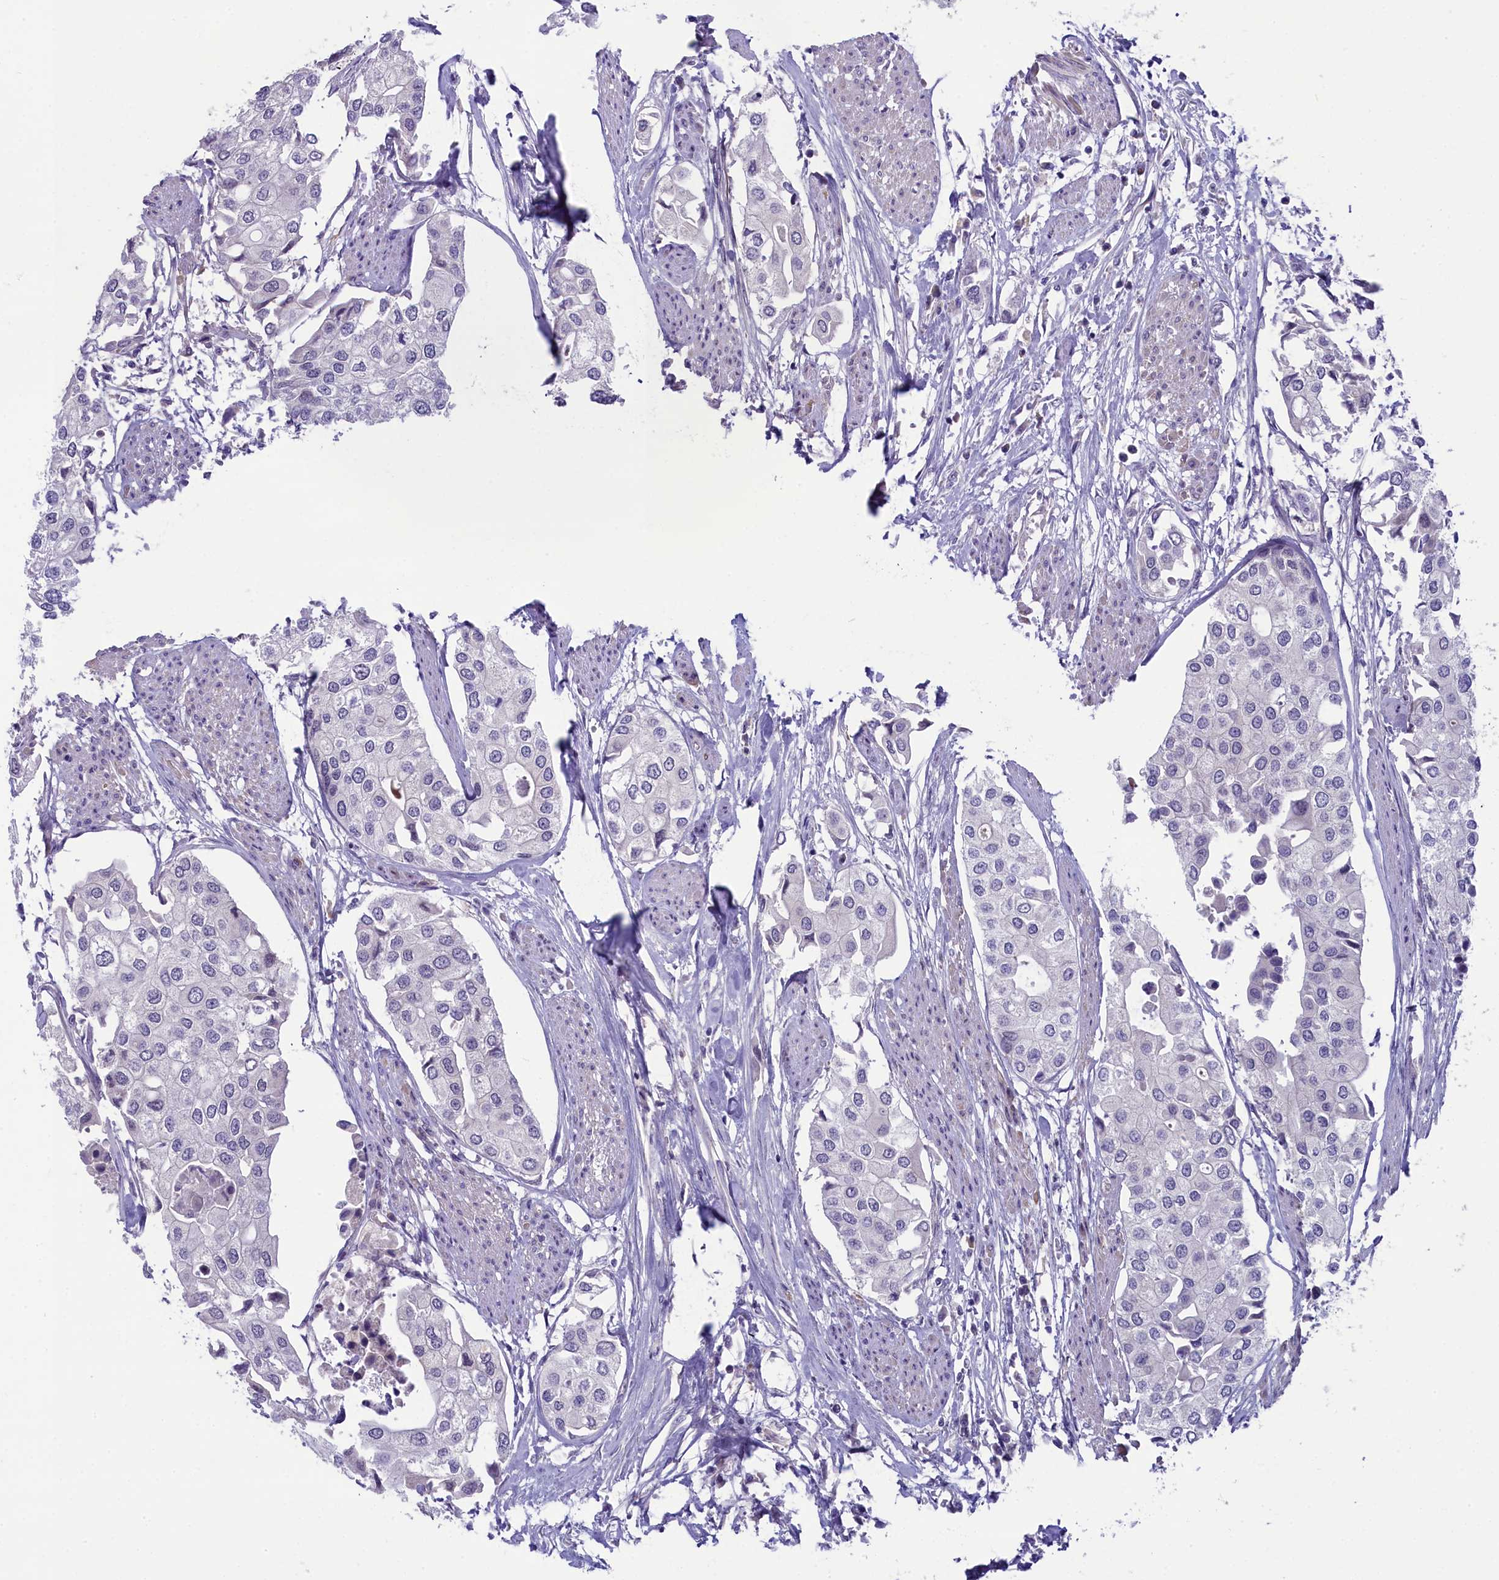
{"staining": {"intensity": "negative", "quantity": "none", "location": "none"}, "tissue": "urothelial cancer", "cell_type": "Tumor cells", "image_type": "cancer", "snomed": [{"axis": "morphology", "description": "Urothelial carcinoma, High grade"}, {"axis": "topography", "description": "Urinary bladder"}], "caption": "High magnification brightfield microscopy of high-grade urothelial carcinoma stained with DAB (brown) and counterstained with hematoxylin (blue): tumor cells show no significant staining.", "gene": "CRAMP1", "patient": {"sex": "male", "age": 64}}